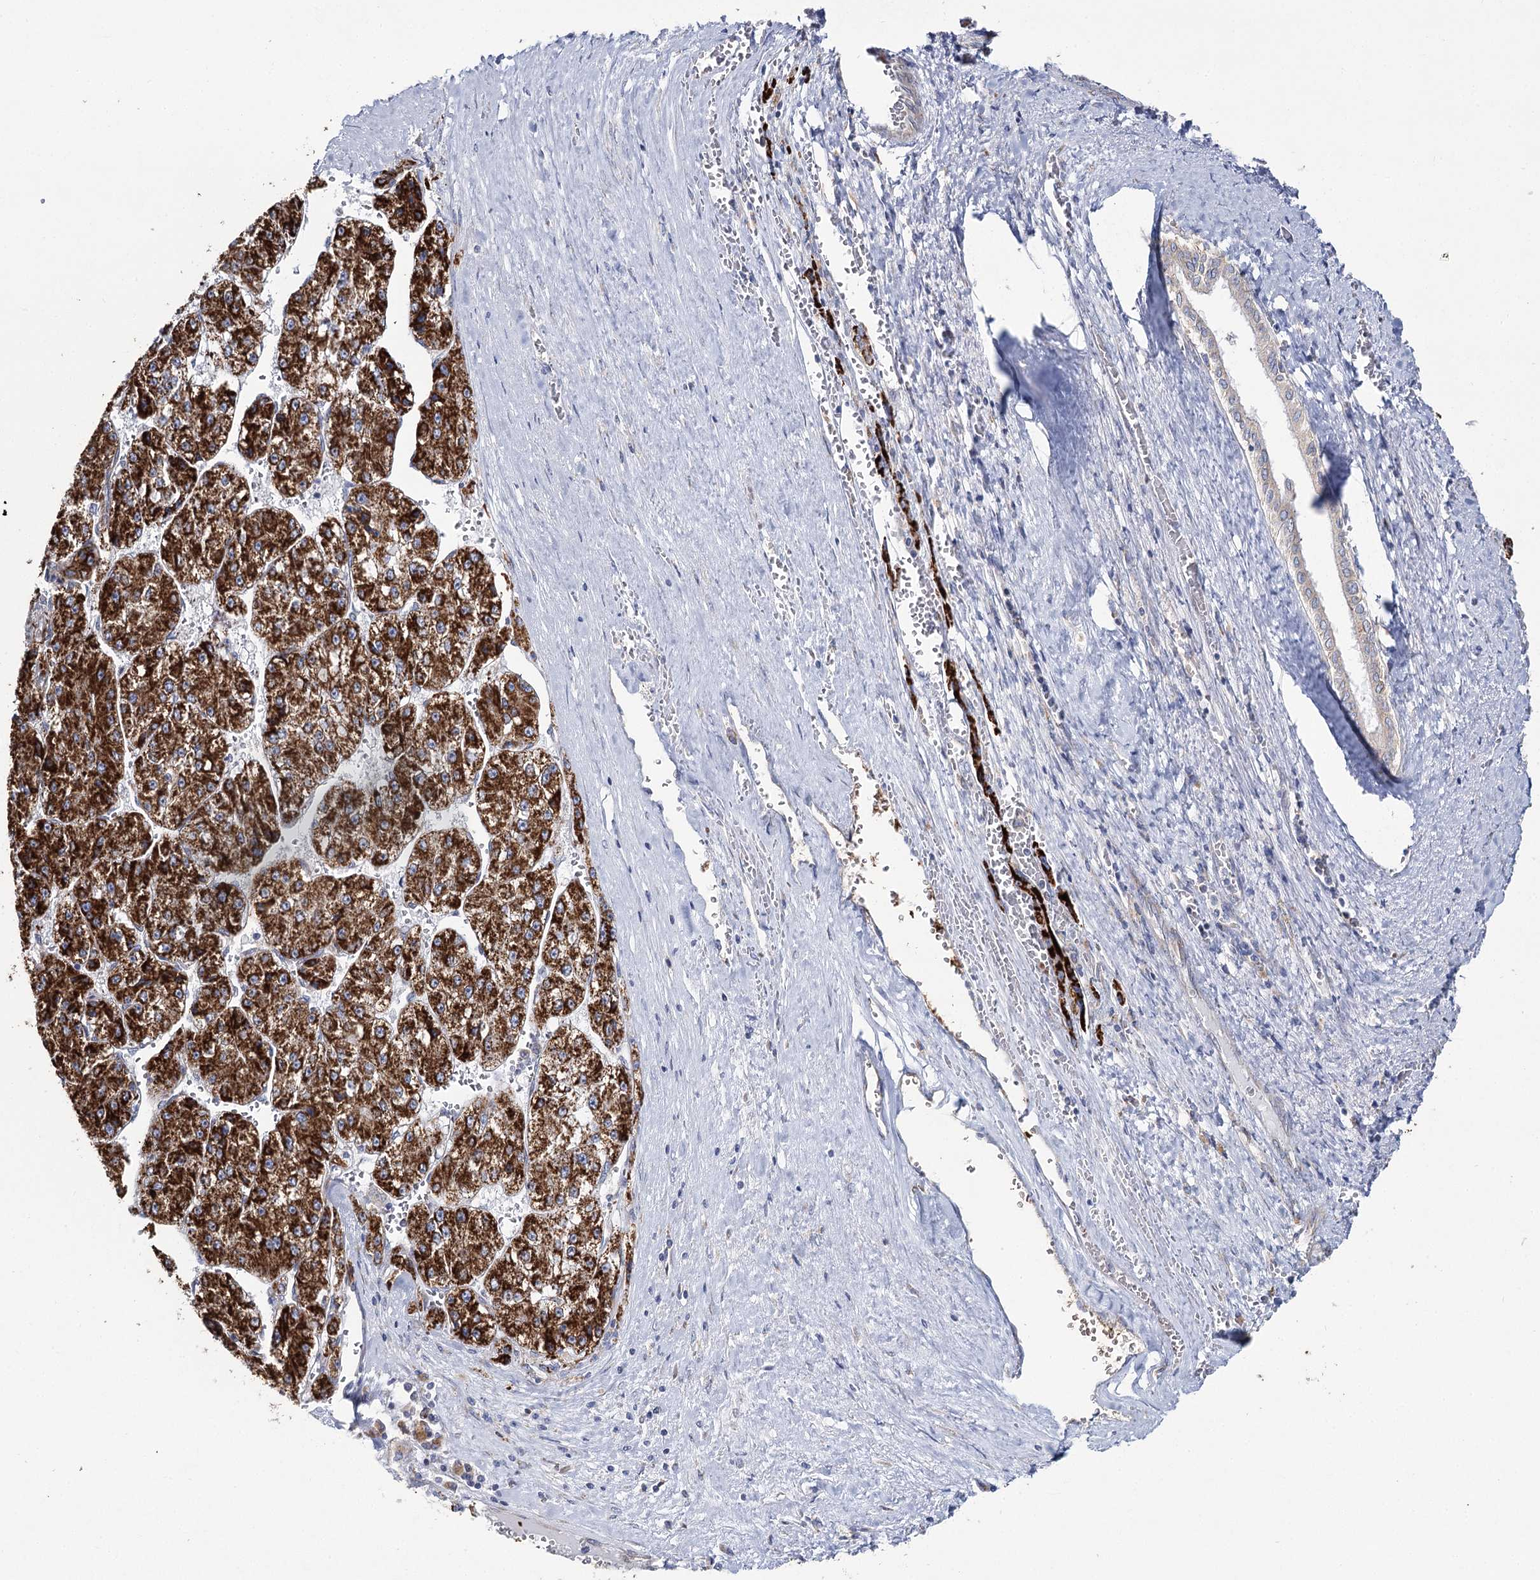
{"staining": {"intensity": "strong", "quantity": ">75%", "location": "cytoplasmic/membranous"}, "tissue": "liver cancer", "cell_type": "Tumor cells", "image_type": "cancer", "snomed": [{"axis": "morphology", "description": "Carcinoma, Hepatocellular, NOS"}, {"axis": "topography", "description": "Liver"}], "caption": "Protein staining of liver hepatocellular carcinoma tissue displays strong cytoplasmic/membranous positivity in approximately >75% of tumor cells.", "gene": "THUMPD3", "patient": {"sex": "female", "age": 73}}